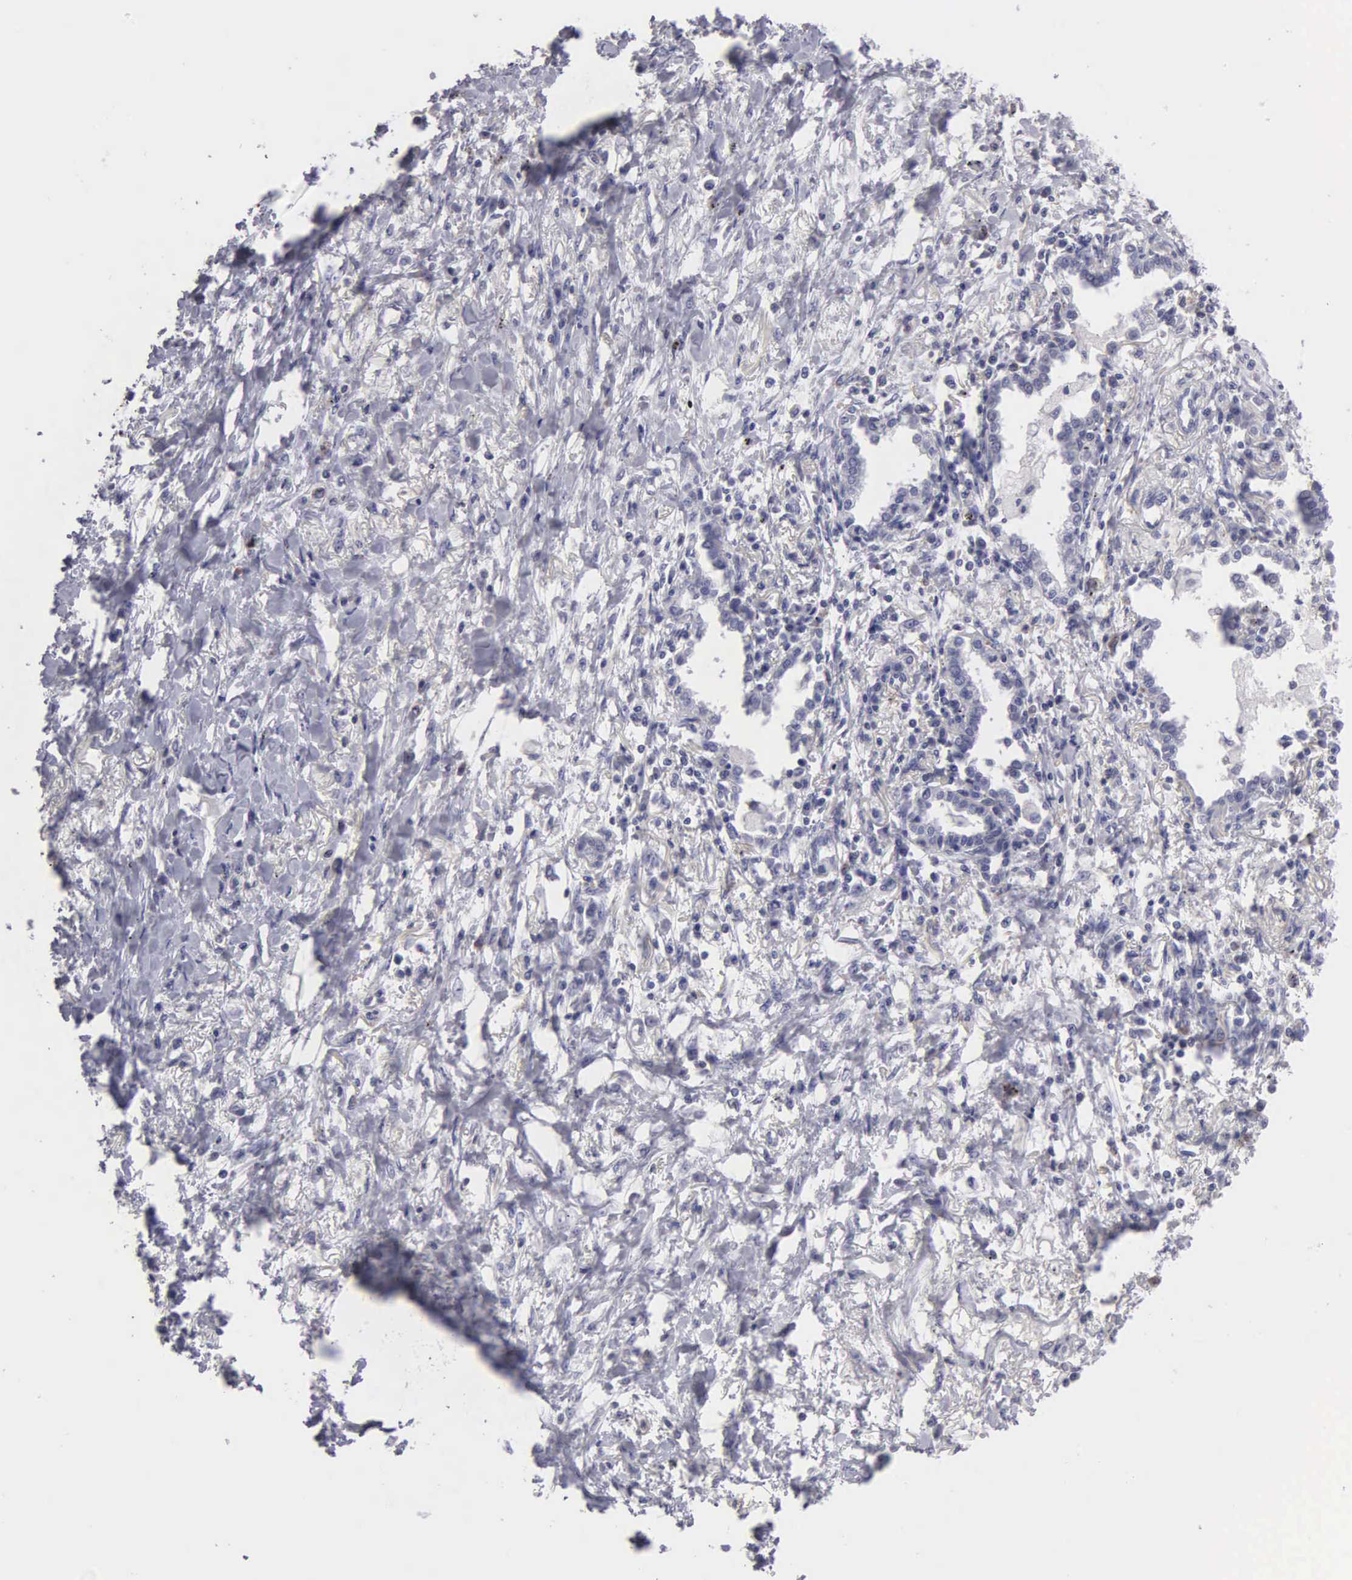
{"staining": {"intensity": "negative", "quantity": "none", "location": "none"}, "tissue": "lung cancer", "cell_type": "Tumor cells", "image_type": "cancer", "snomed": [{"axis": "morphology", "description": "Adenocarcinoma, NOS"}, {"axis": "topography", "description": "Lung"}], "caption": "The histopathology image exhibits no significant expression in tumor cells of adenocarcinoma (lung). Brightfield microscopy of immunohistochemistry stained with DAB (brown) and hematoxylin (blue), captured at high magnification.", "gene": "BRD1", "patient": {"sex": "male", "age": 60}}